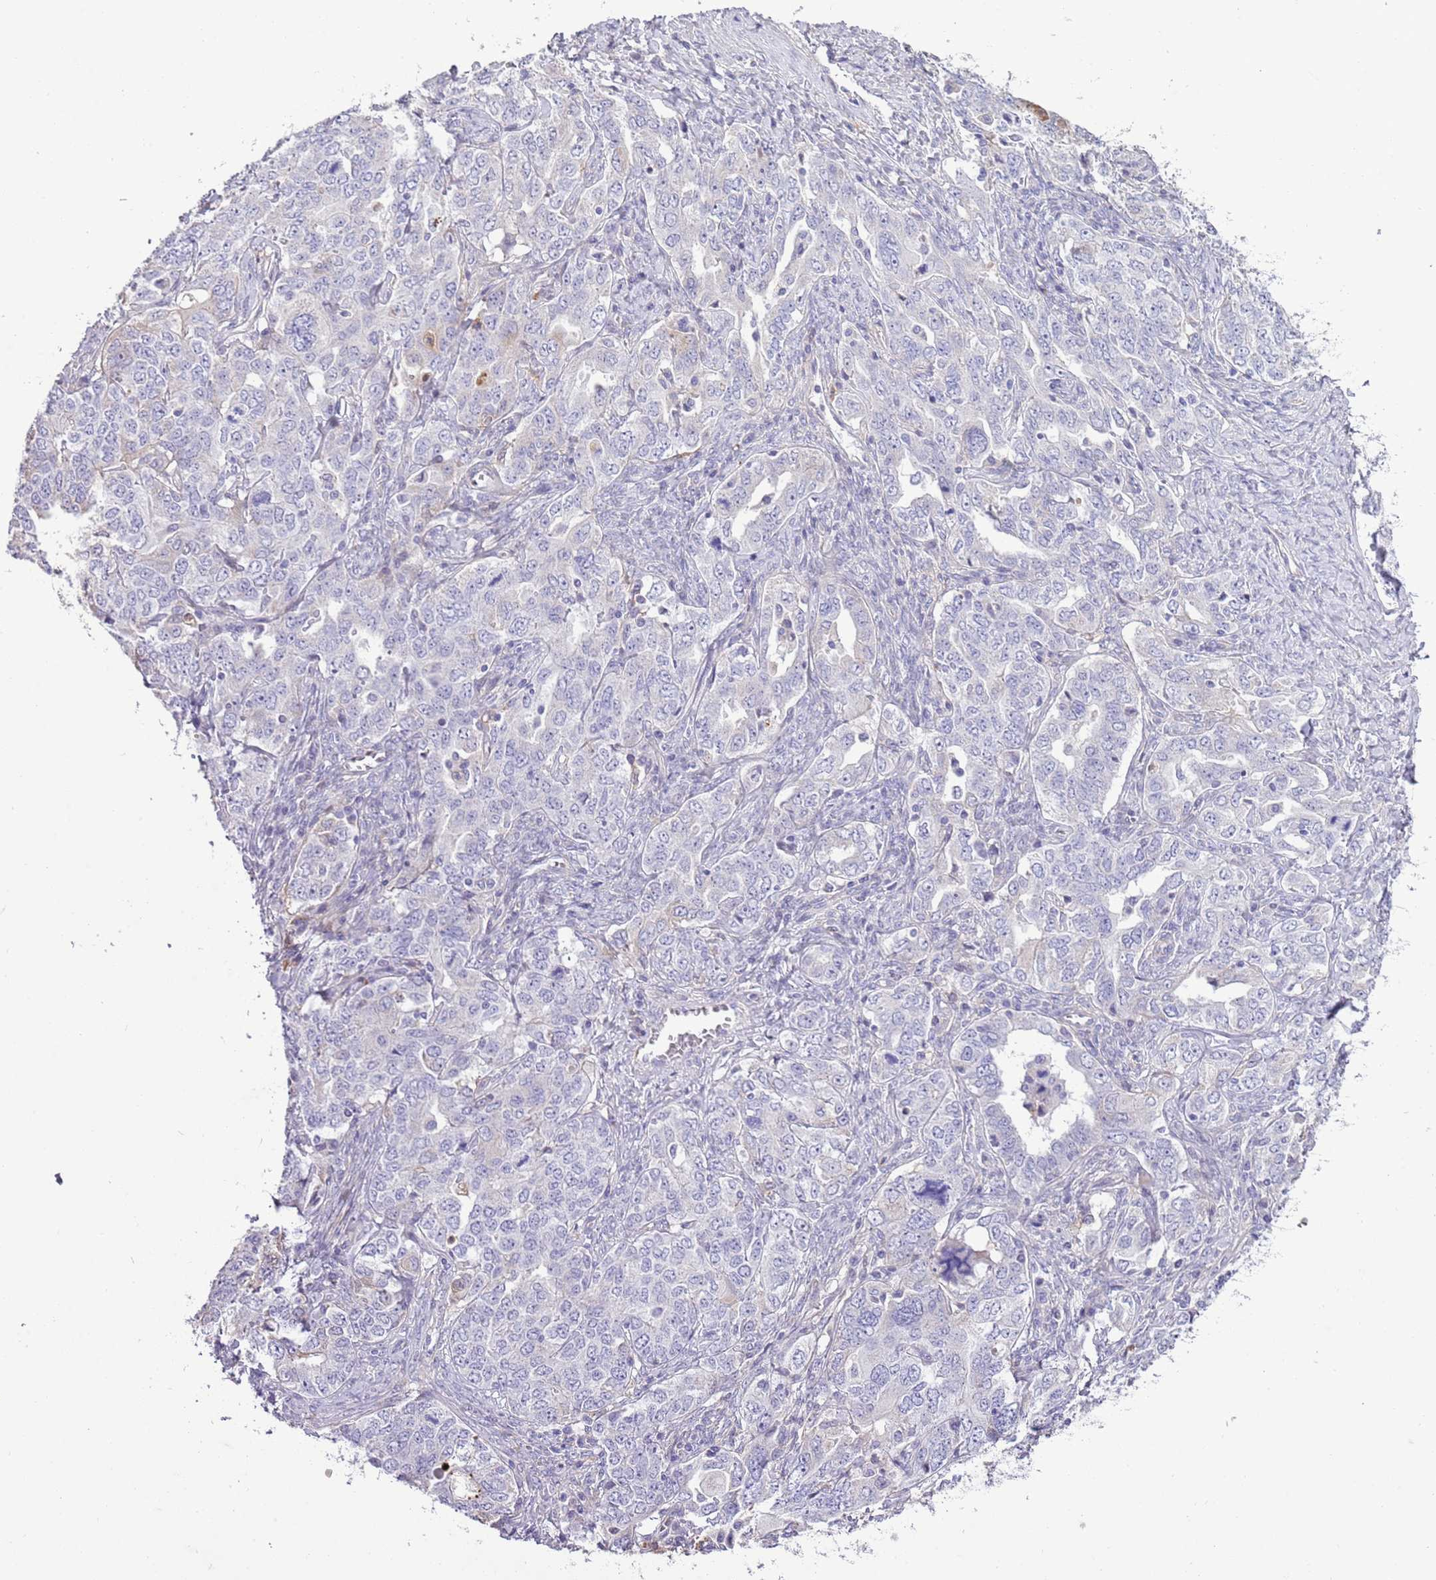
{"staining": {"intensity": "negative", "quantity": "none", "location": "none"}, "tissue": "ovarian cancer", "cell_type": "Tumor cells", "image_type": "cancer", "snomed": [{"axis": "morphology", "description": "Carcinoma, endometroid"}, {"axis": "topography", "description": "Ovary"}], "caption": "High magnification brightfield microscopy of ovarian cancer stained with DAB (3,3'-diaminobenzidine) (brown) and counterstained with hematoxylin (blue): tumor cells show no significant staining.", "gene": "ABHD17C", "patient": {"sex": "female", "age": 62}}